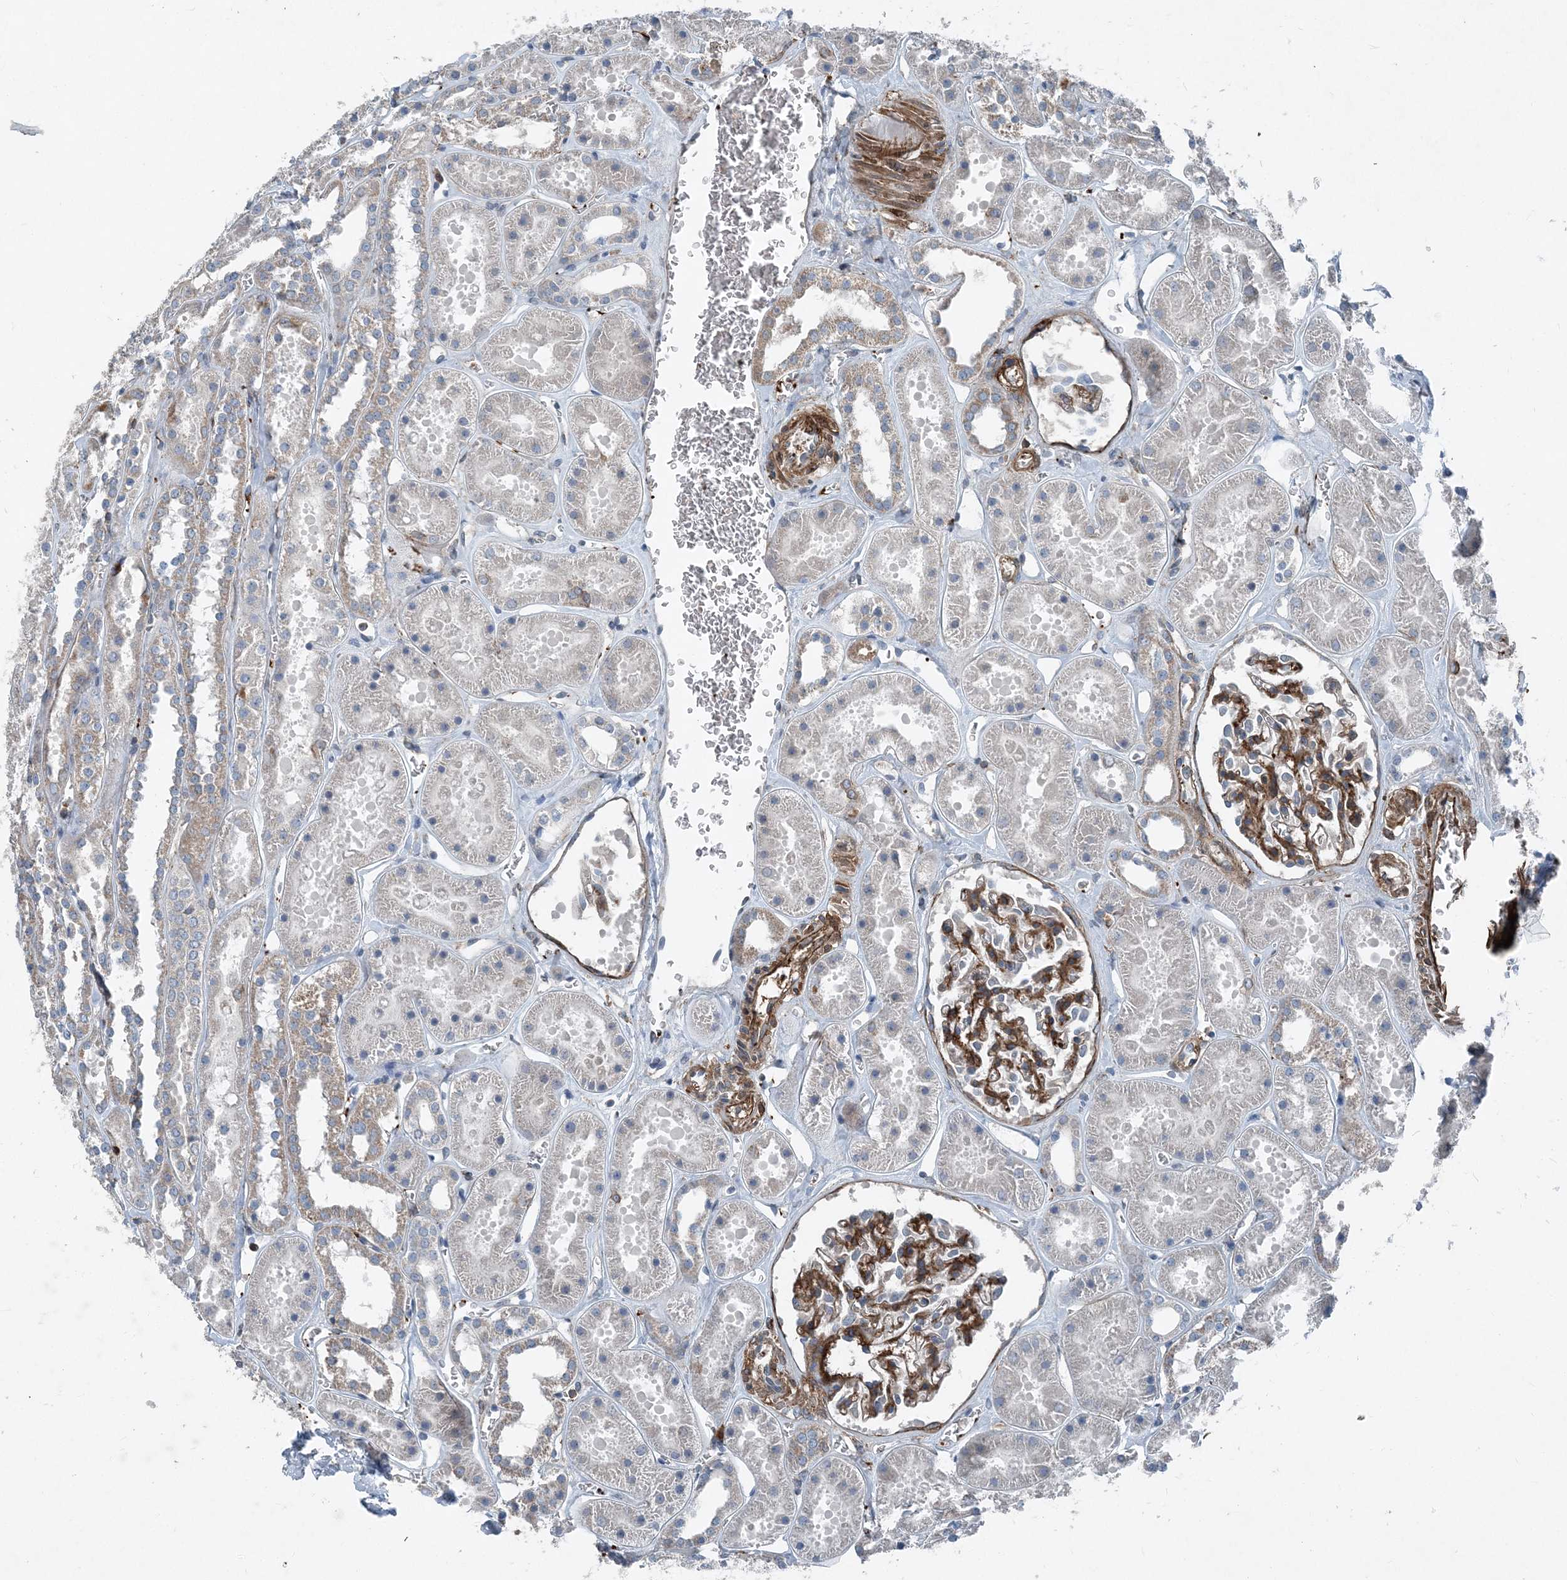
{"staining": {"intensity": "strong", "quantity": "25%-75%", "location": "cytoplasmic/membranous"}, "tissue": "kidney", "cell_type": "Cells in glomeruli", "image_type": "normal", "snomed": [{"axis": "morphology", "description": "Normal tissue, NOS"}, {"axis": "topography", "description": "Kidney"}], "caption": "Strong cytoplasmic/membranous positivity is appreciated in about 25%-75% of cells in glomeruli in benign kidney.", "gene": "DGUOK", "patient": {"sex": "female", "age": 41}}